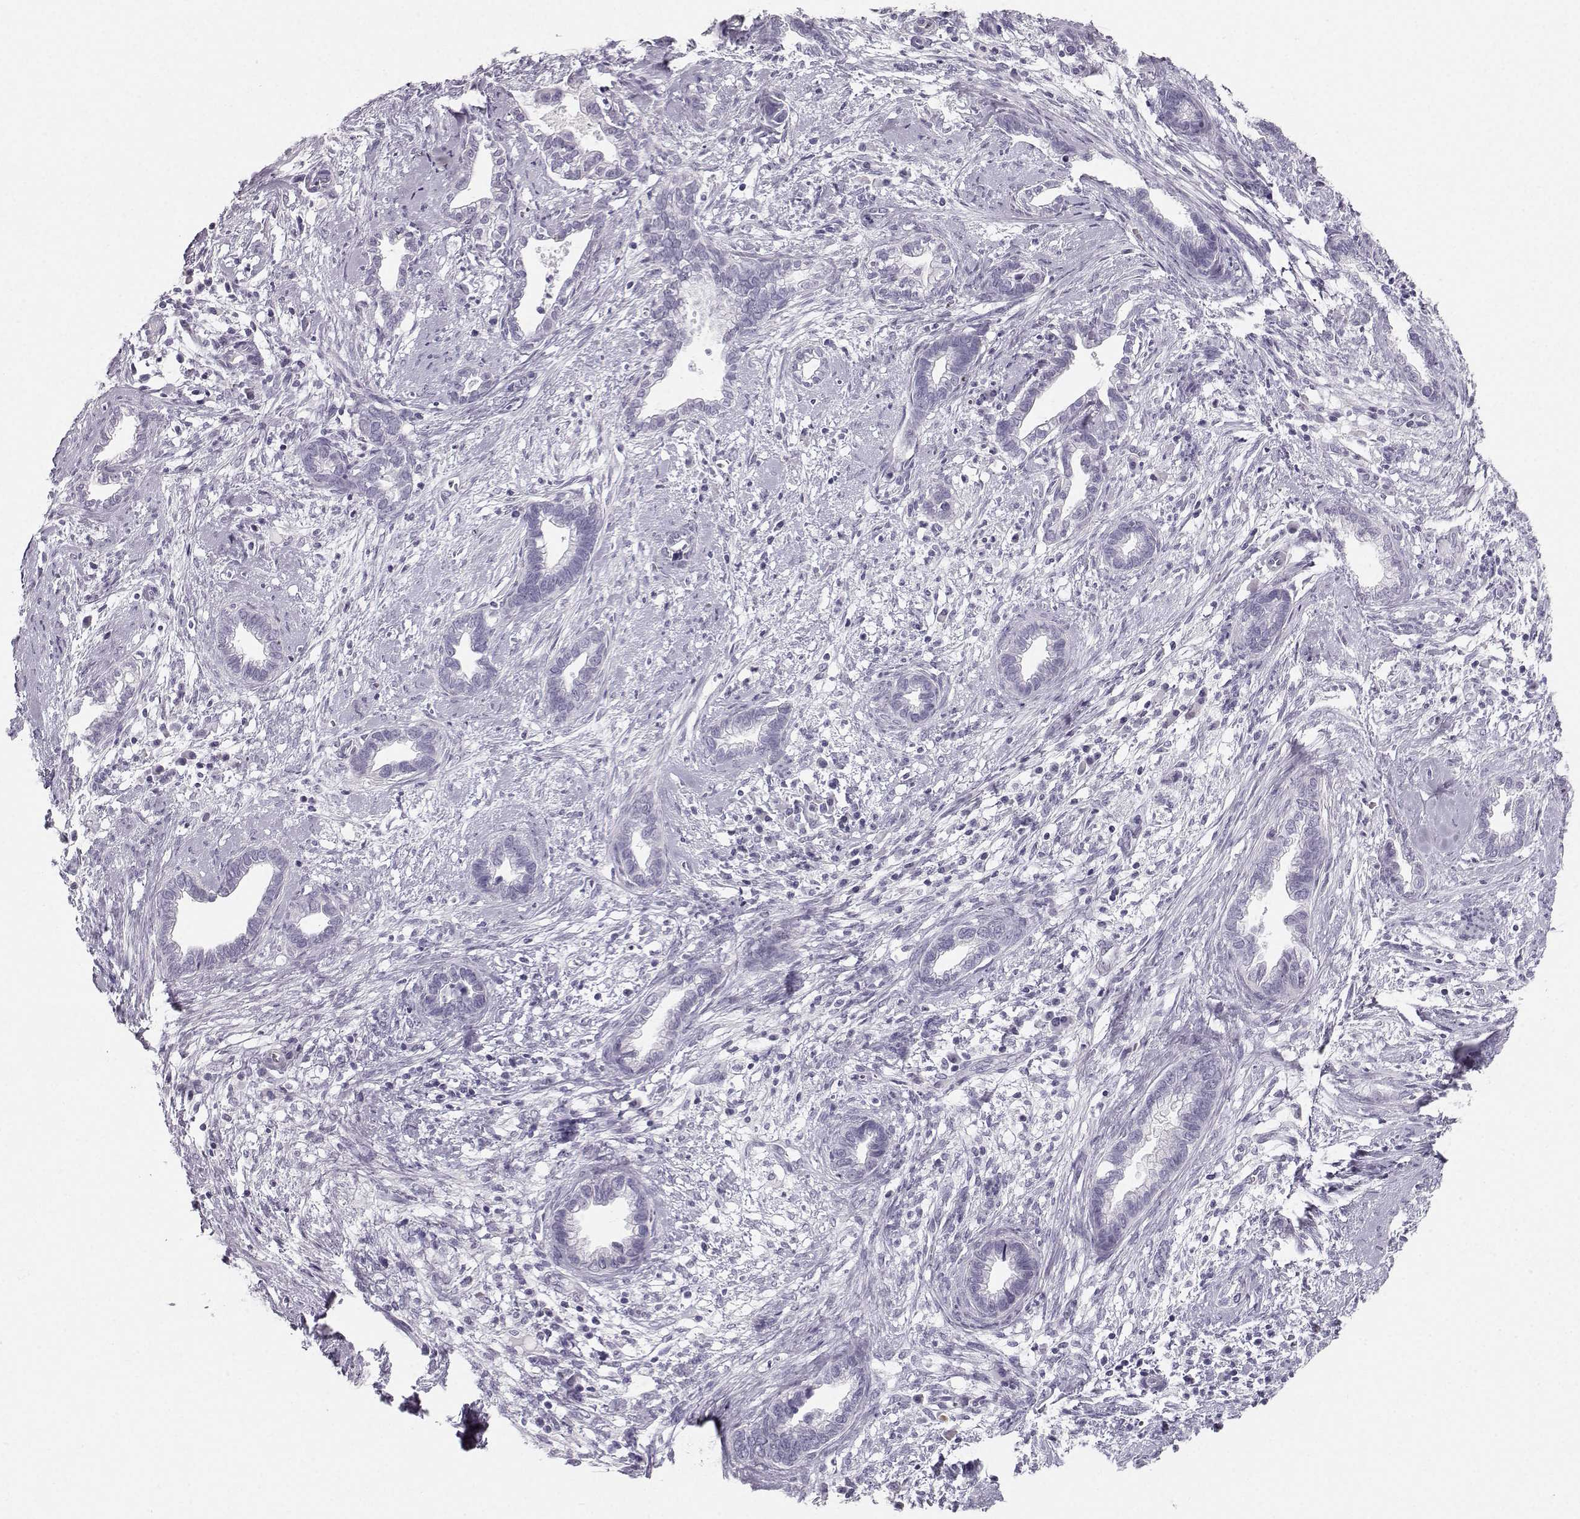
{"staining": {"intensity": "negative", "quantity": "none", "location": "none"}, "tissue": "cervical cancer", "cell_type": "Tumor cells", "image_type": "cancer", "snomed": [{"axis": "morphology", "description": "Adenocarcinoma, NOS"}, {"axis": "topography", "description": "Cervix"}], "caption": "The image displays no staining of tumor cells in cervical cancer (adenocarcinoma). (DAB immunohistochemistry visualized using brightfield microscopy, high magnification).", "gene": "CASR", "patient": {"sex": "female", "age": 62}}